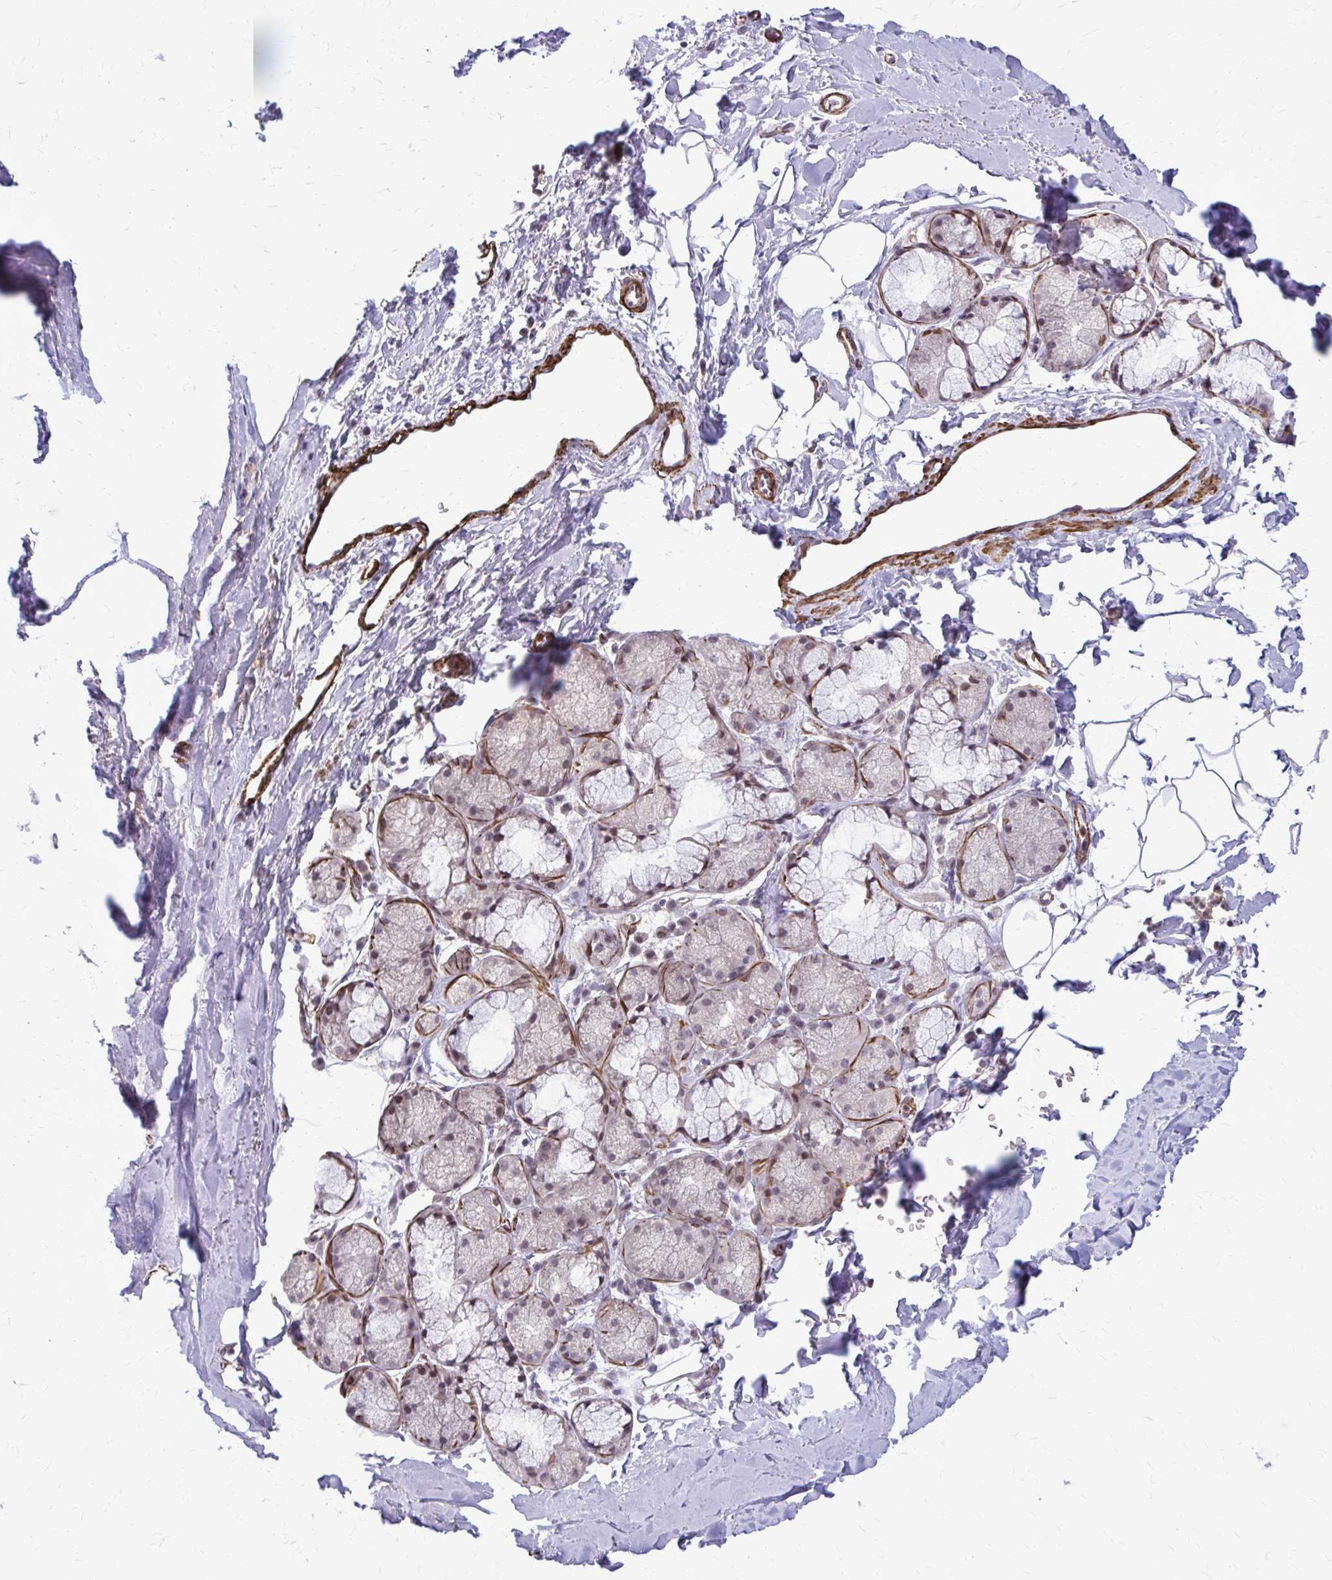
{"staining": {"intensity": "negative", "quantity": "none", "location": "none"}, "tissue": "soft tissue", "cell_type": "Chondrocytes", "image_type": "normal", "snomed": [{"axis": "morphology", "description": "Normal tissue, NOS"}, {"axis": "topography", "description": "Lymph node"}, {"axis": "topography", "description": "Cartilage tissue"}, {"axis": "topography", "description": "Bronchus"}], "caption": "IHC histopathology image of unremarkable soft tissue stained for a protein (brown), which displays no expression in chondrocytes.", "gene": "NRBF2", "patient": {"sex": "female", "age": 70}}